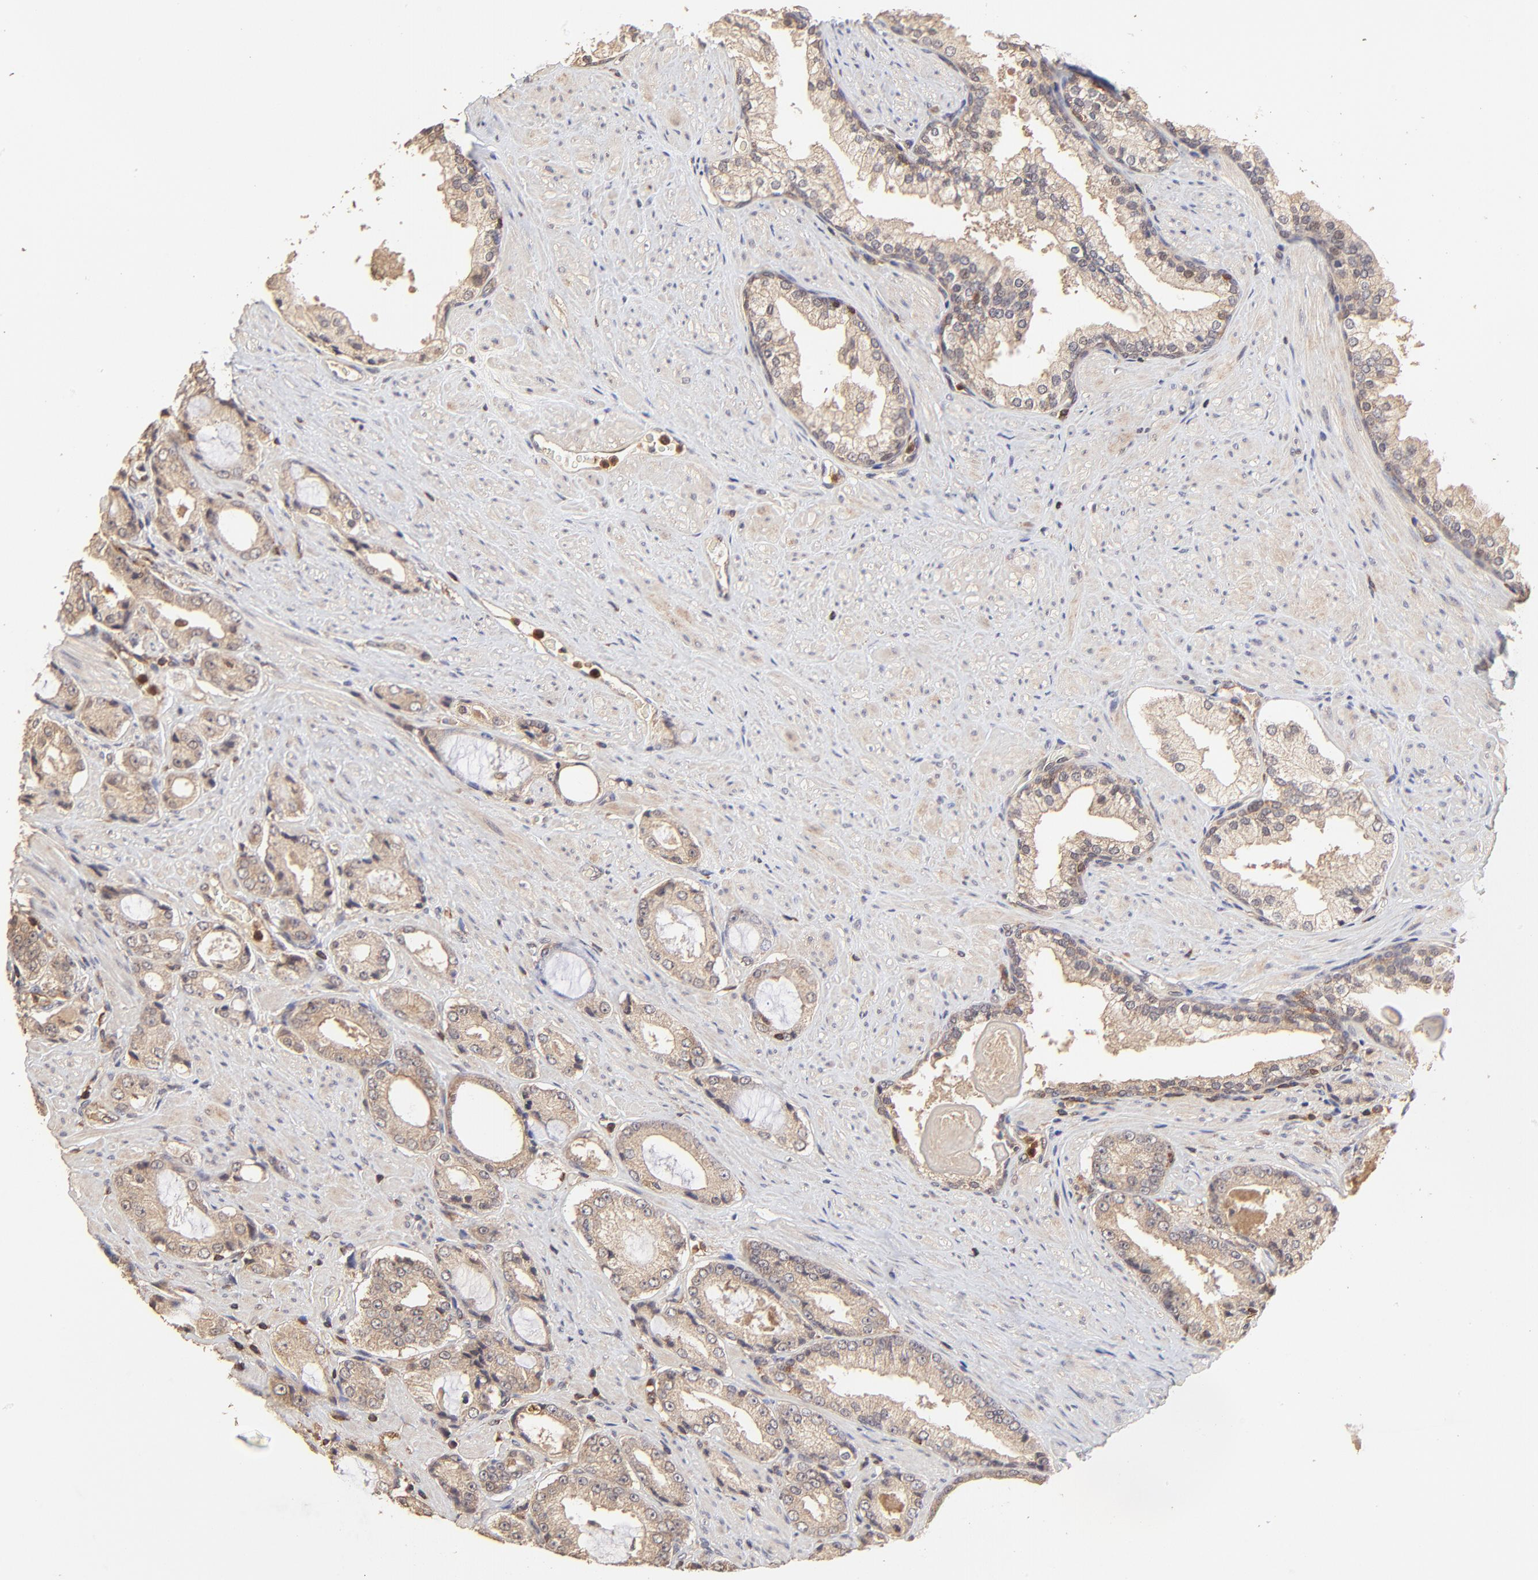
{"staining": {"intensity": "moderate", "quantity": ">75%", "location": "cytoplasmic/membranous"}, "tissue": "prostate cancer", "cell_type": "Tumor cells", "image_type": "cancer", "snomed": [{"axis": "morphology", "description": "Adenocarcinoma, Medium grade"}, {"axis": "topography", "description": "Prostate"}], "caption": "IHC staining of prostate cancer, which exhibits medium levels of moderate cytoplasmic/membranous positivity in approximately >75% of tumor cells indicating moderate cytoplasmic/membranous protein staining. The staining was performed using DAB (3,3'-diaminobenzidine) (brown) for protein detection and nuclei were counterstained in hematoxylin (blue).", "gene": "STON2", "patient": {"sex": "male", "age": 60}}